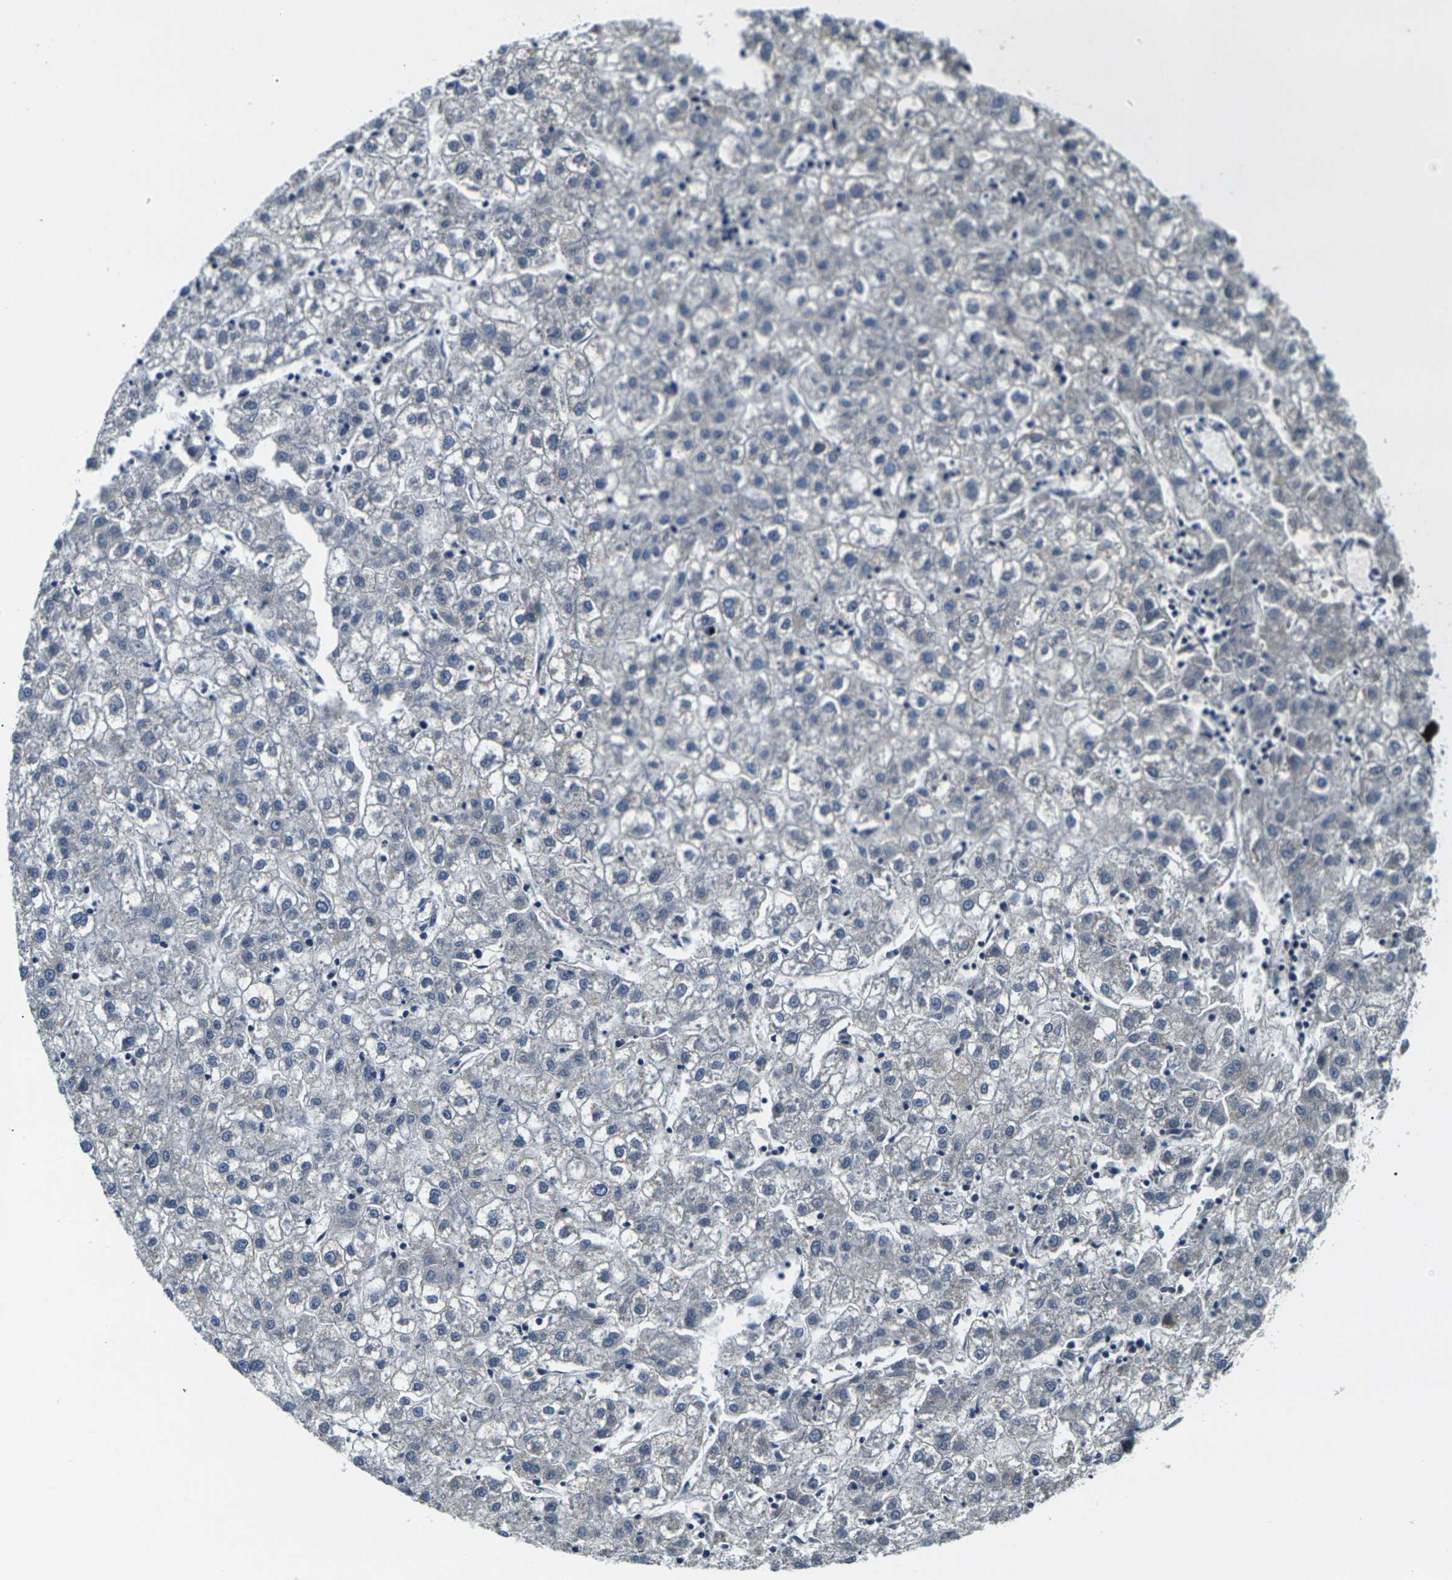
{"staining": {"intensity": "negative", "quantity": "none", "location": "none"}, "tissue": "liver cancer", "cell_type": "Tumor cells", "image_type": "cancer", "snomed": [{"axis": "morphology", "description": "Carcinoma, Hepatocellular, NOS"}, {"axis": "topography", "description": "Liver"}], "caption": "Photomicrograph shows no significant protein positivity in tumor cells of liver cancer.", "gene": "SHISAL2B", "patient": {"sex": "male", "age": 72}}